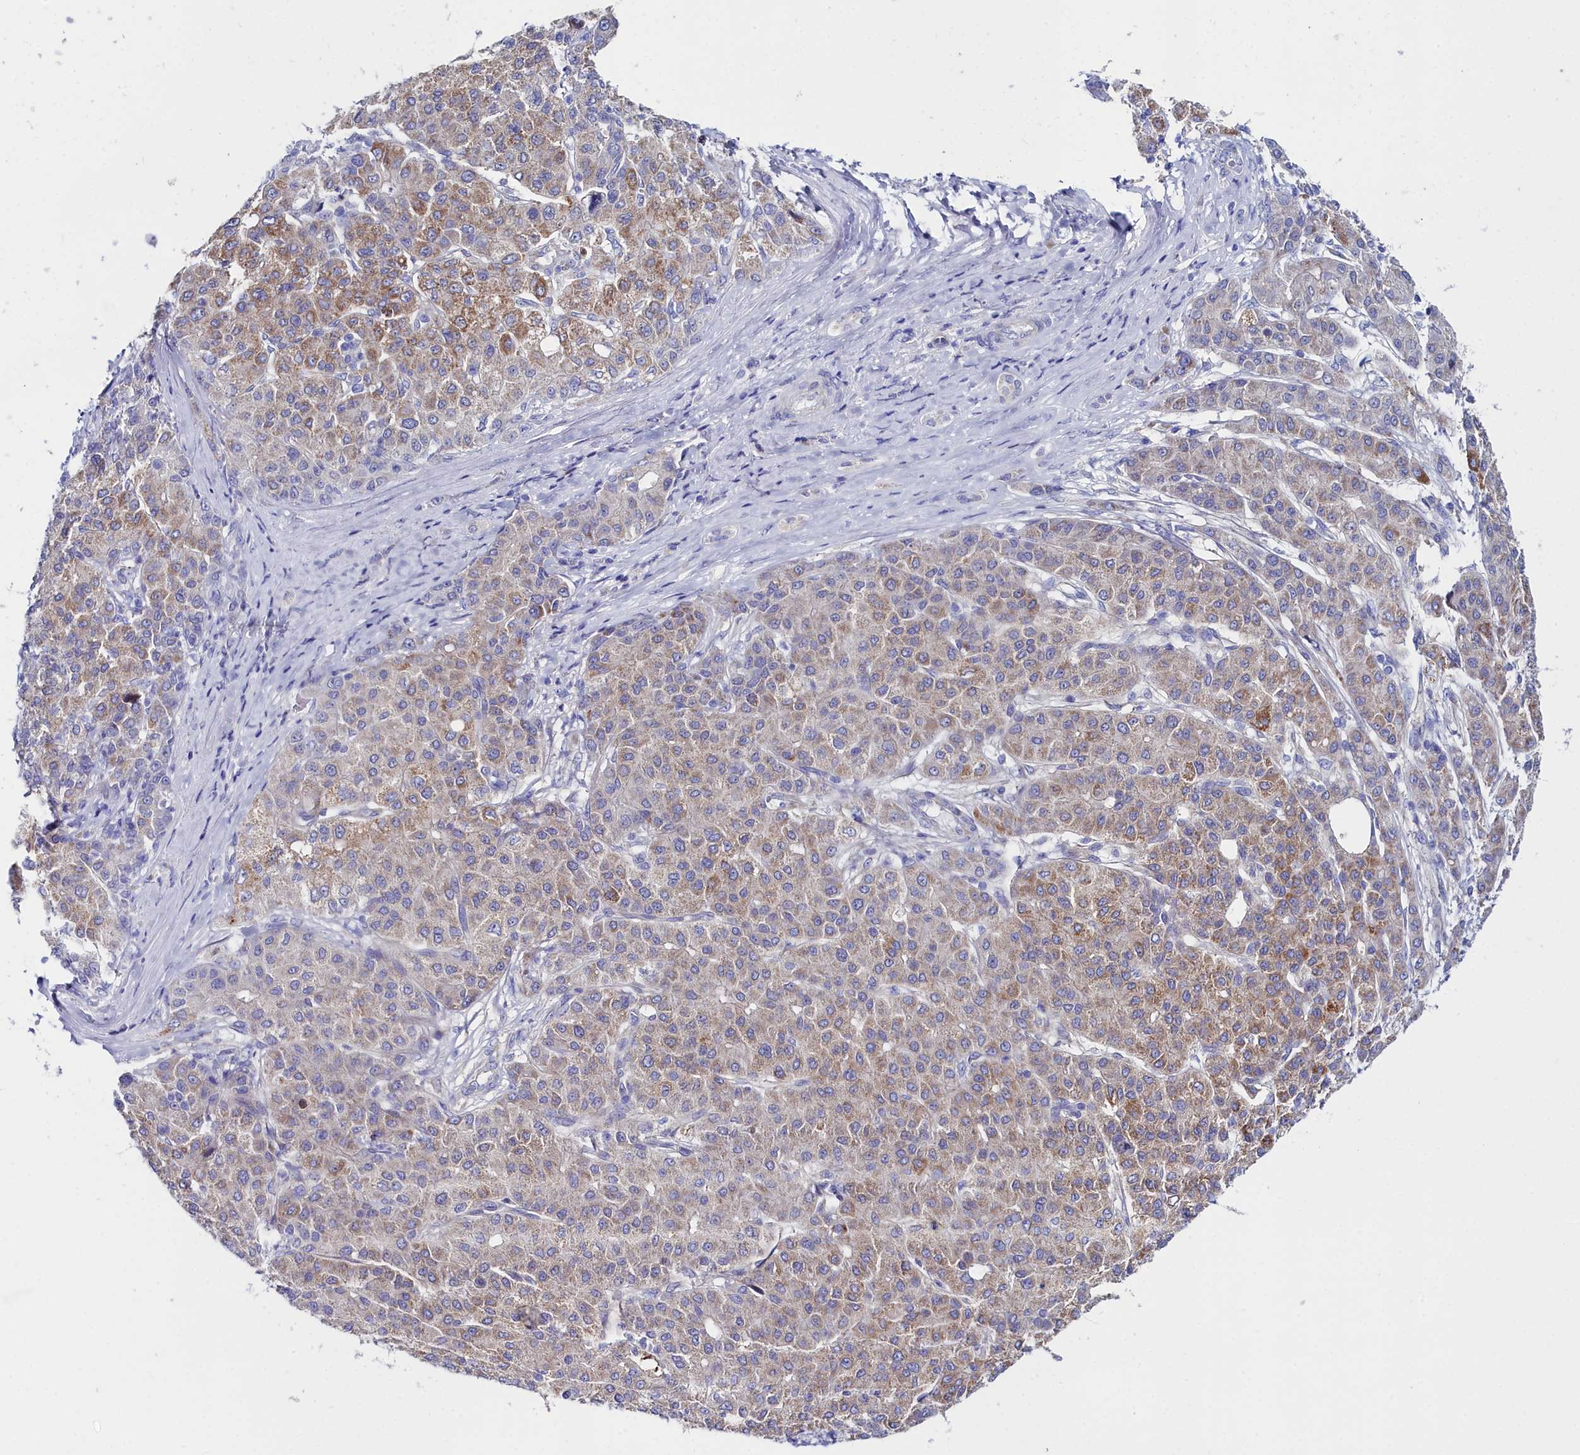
{"staining": {"intensity": "moderate", "quantity": "25%-75%", "location": "cytoplasmic/membranous"}, "tissue": "liver cancer", "cell_type": "Tumor cells", "image_type": "cancer", "snomed": [{"axis": "morphology", "description": "Carcinoma, Hepatocellular, NOS"}, {"axis": "topography", "description": "Liver"}], "caption": "This histopathology image exhibits liver cancer stained with IHC to label a protein in brown. The cytoplasmic/membranous of tumor cells show moderate positivity for the protein. Nuclei are counter-stained blue.", "gene": "SLC49A3", "patient": {"sex": "male", "age": 65}}